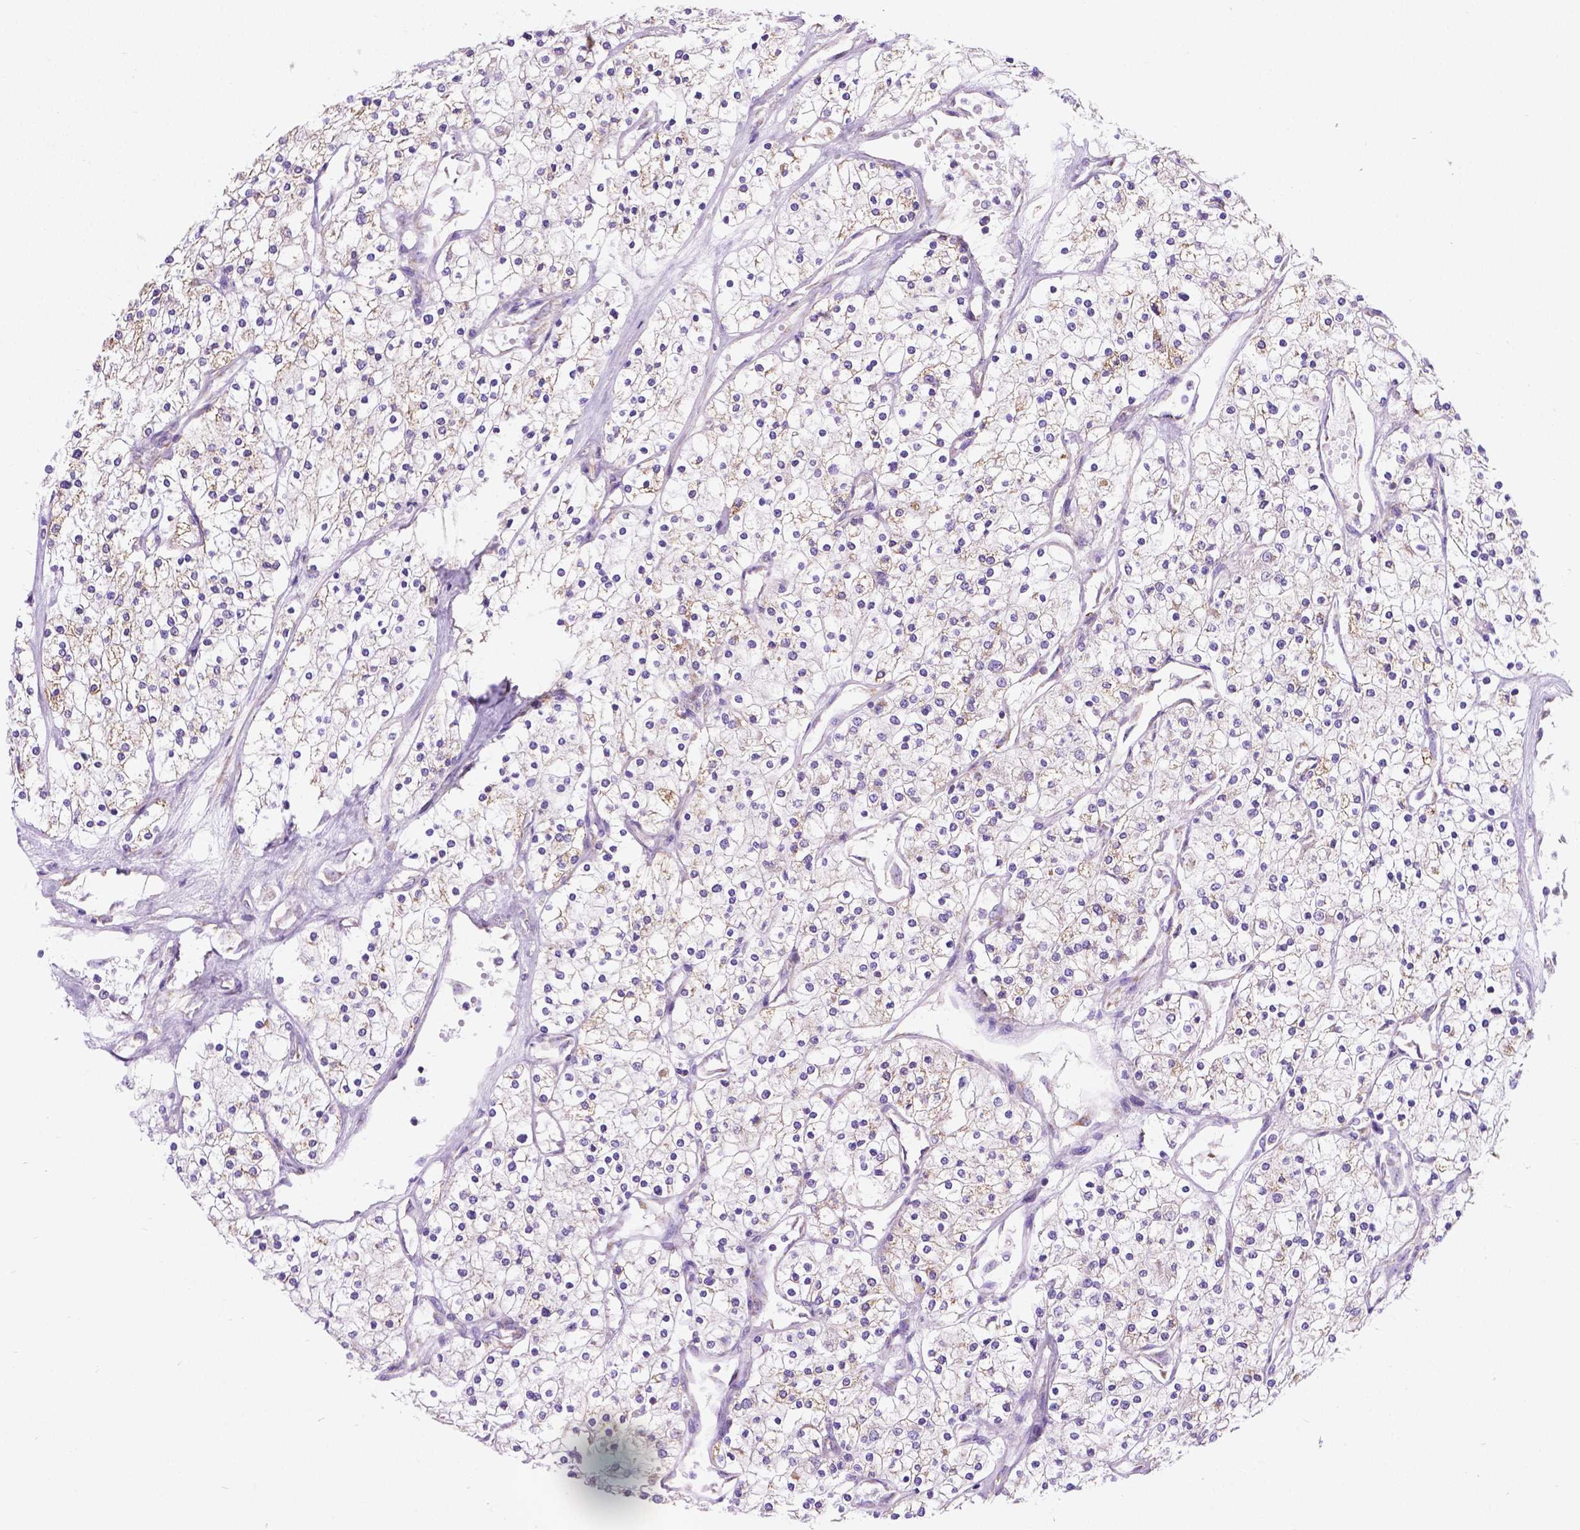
{"staining": {"intensity": "negative", "quantity": "none", "location": "none"}, "tissue": "renal cancer", "cell_type": "Tumor cells", "image_type": "cancer", "snomed": [{"axis": "morphology", "description": "Adenocarcinoma, NOS"}, {"axis": "topography", "description": "Kidney"}], "caption": "Human renal adenocarcinoma stained for a protein using immunohistochemistry demonstrates no staining in tumor cells.", "gene": "CSPG5", "patient": {"sex": "male", "age": 80}}